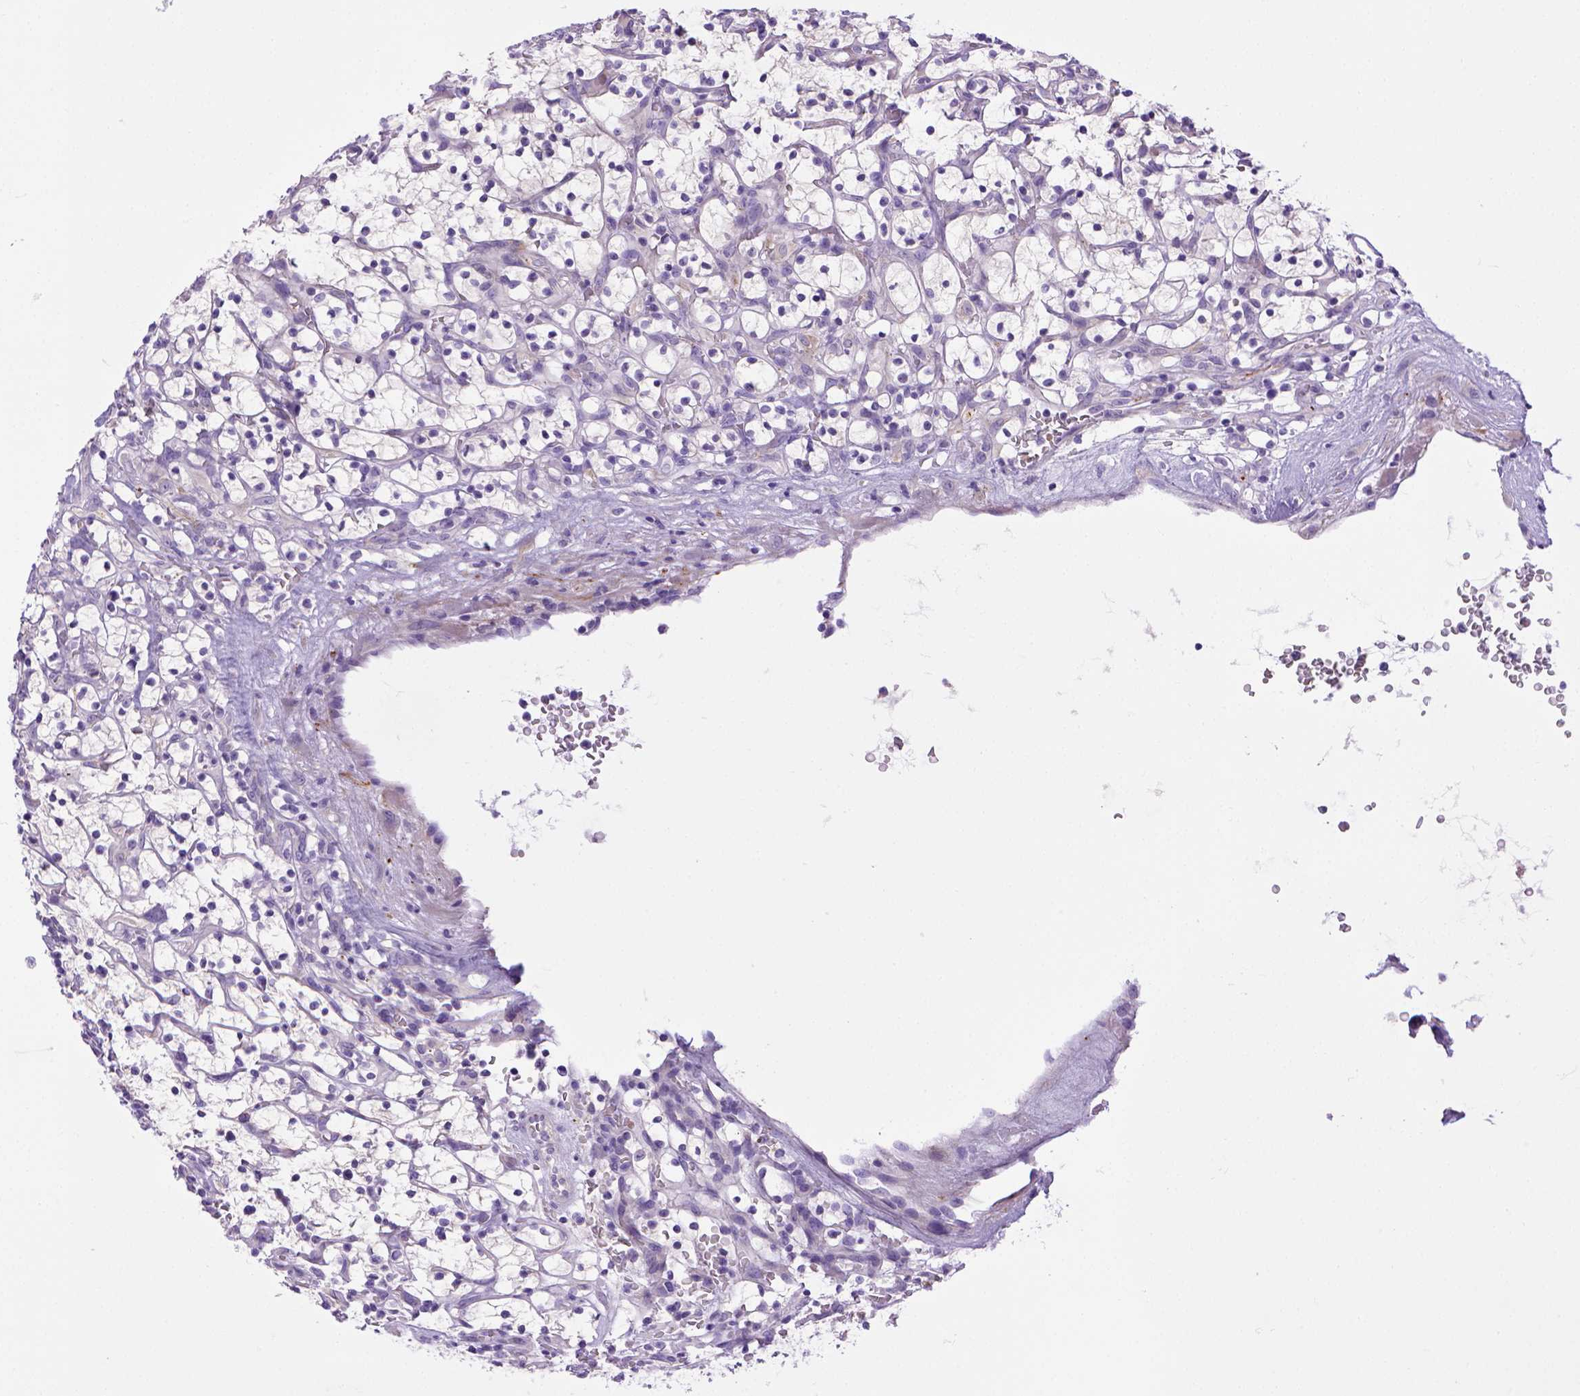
{"staining": {"intensity": "negative", "quantity": "none", "location": "none"}, "tissue": "renal cancer", "cell_type": "Tumor cells", "image_type": "cancer", "snomed": [{"axis": "morphology", "description": "Adenocarcinoma, NOS"}, {"axis": "topography", "description": "Kidney"}], "caption": "Immunohistochemistry (IHC) micrograph of neoplastic tissue: renal cancer stained with DAB (3,3'-diaminobenzidine) demonstrates no significant protein positivity in tumor cells.", "gene": "BAAT", "patient": {"sex": "female", "age": 64}}